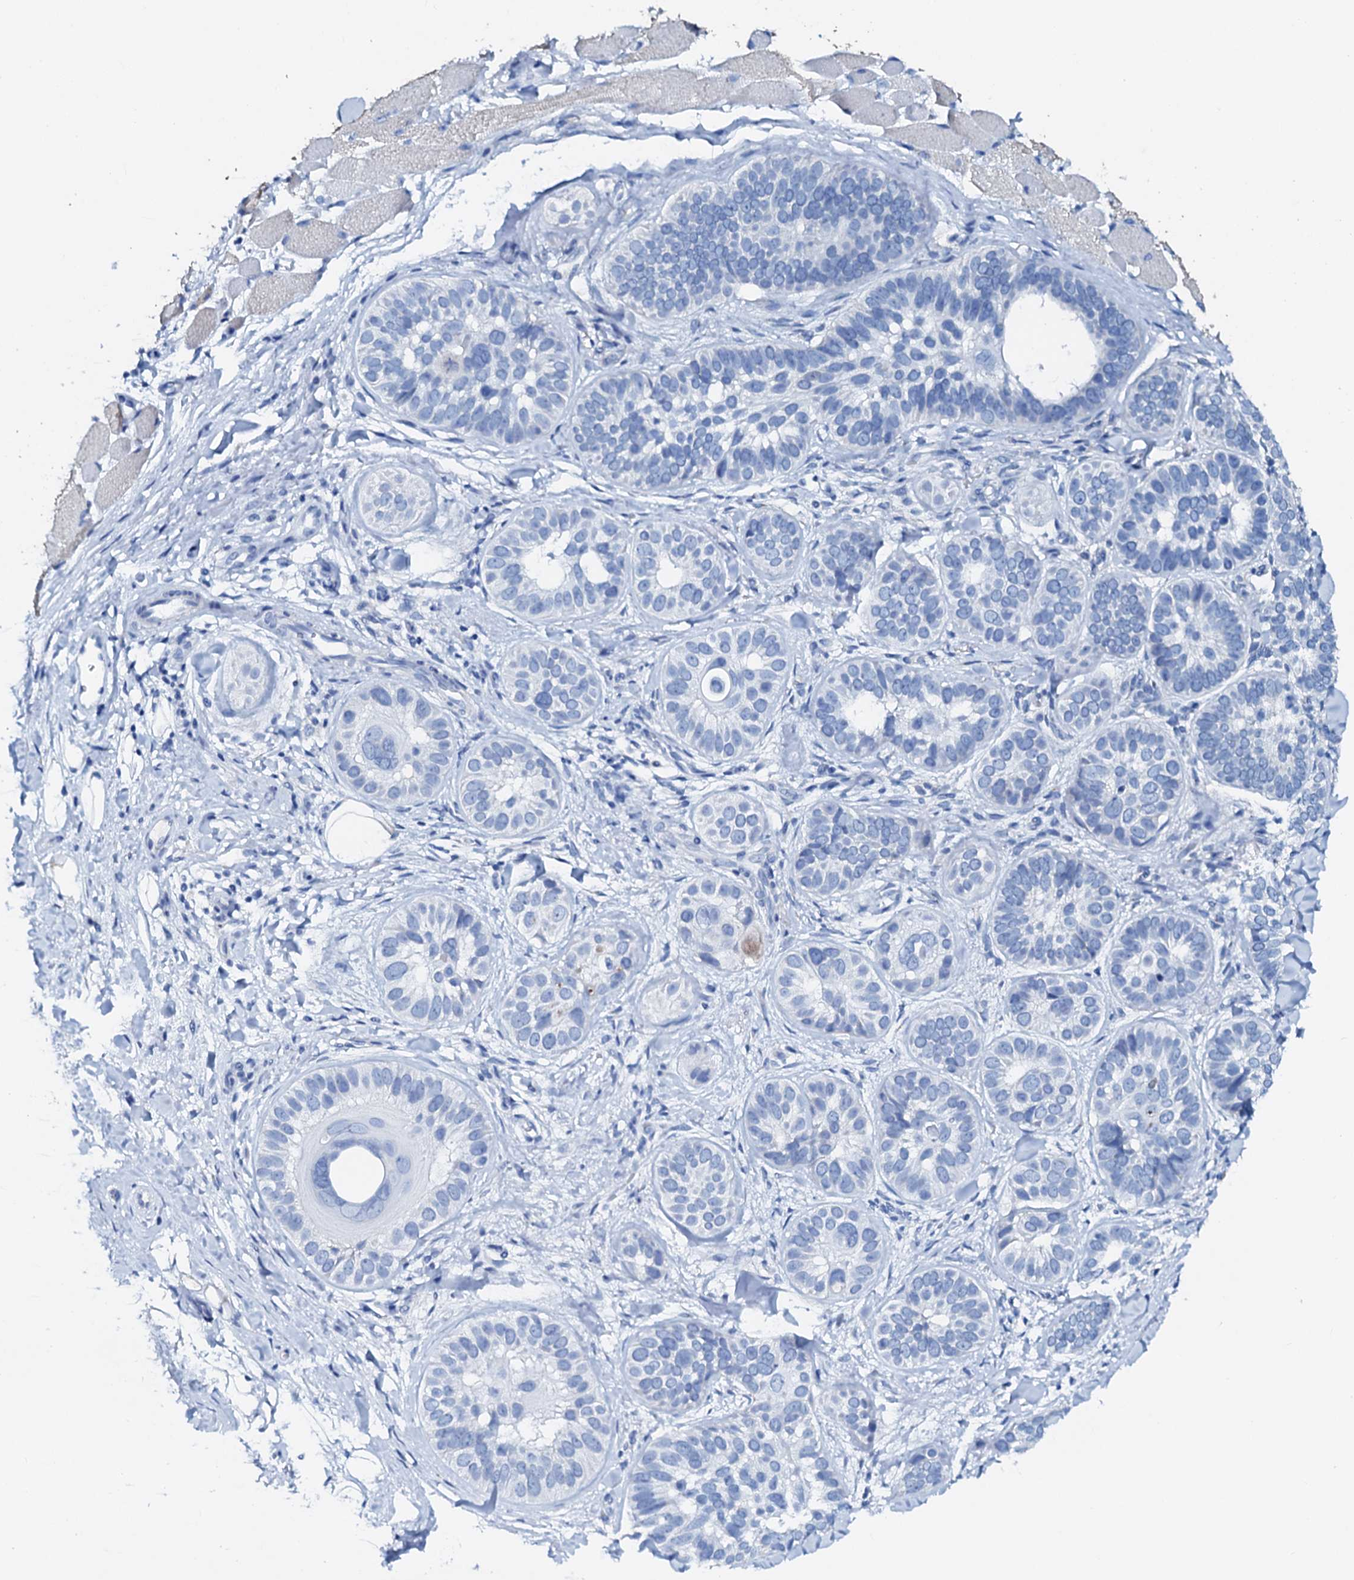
{"staining": {"intensity": "negative", "quantity": "none", "location": "none"}, "tissue": "skin cancer", "cell_type": "Tumor cells", "image_type": "cancer", "snomed": [{"axis": "morphology", "description": "Basal cell carcinoma"}, {"axis": "topography", "description": "Skin"}], "caption": "Skin basal cell carcinoma was stained to show a protein in brown. There is no significant staining in tumor cells.", "gene": "AMER2", "patient": {"sex": "male", "age": 62}}